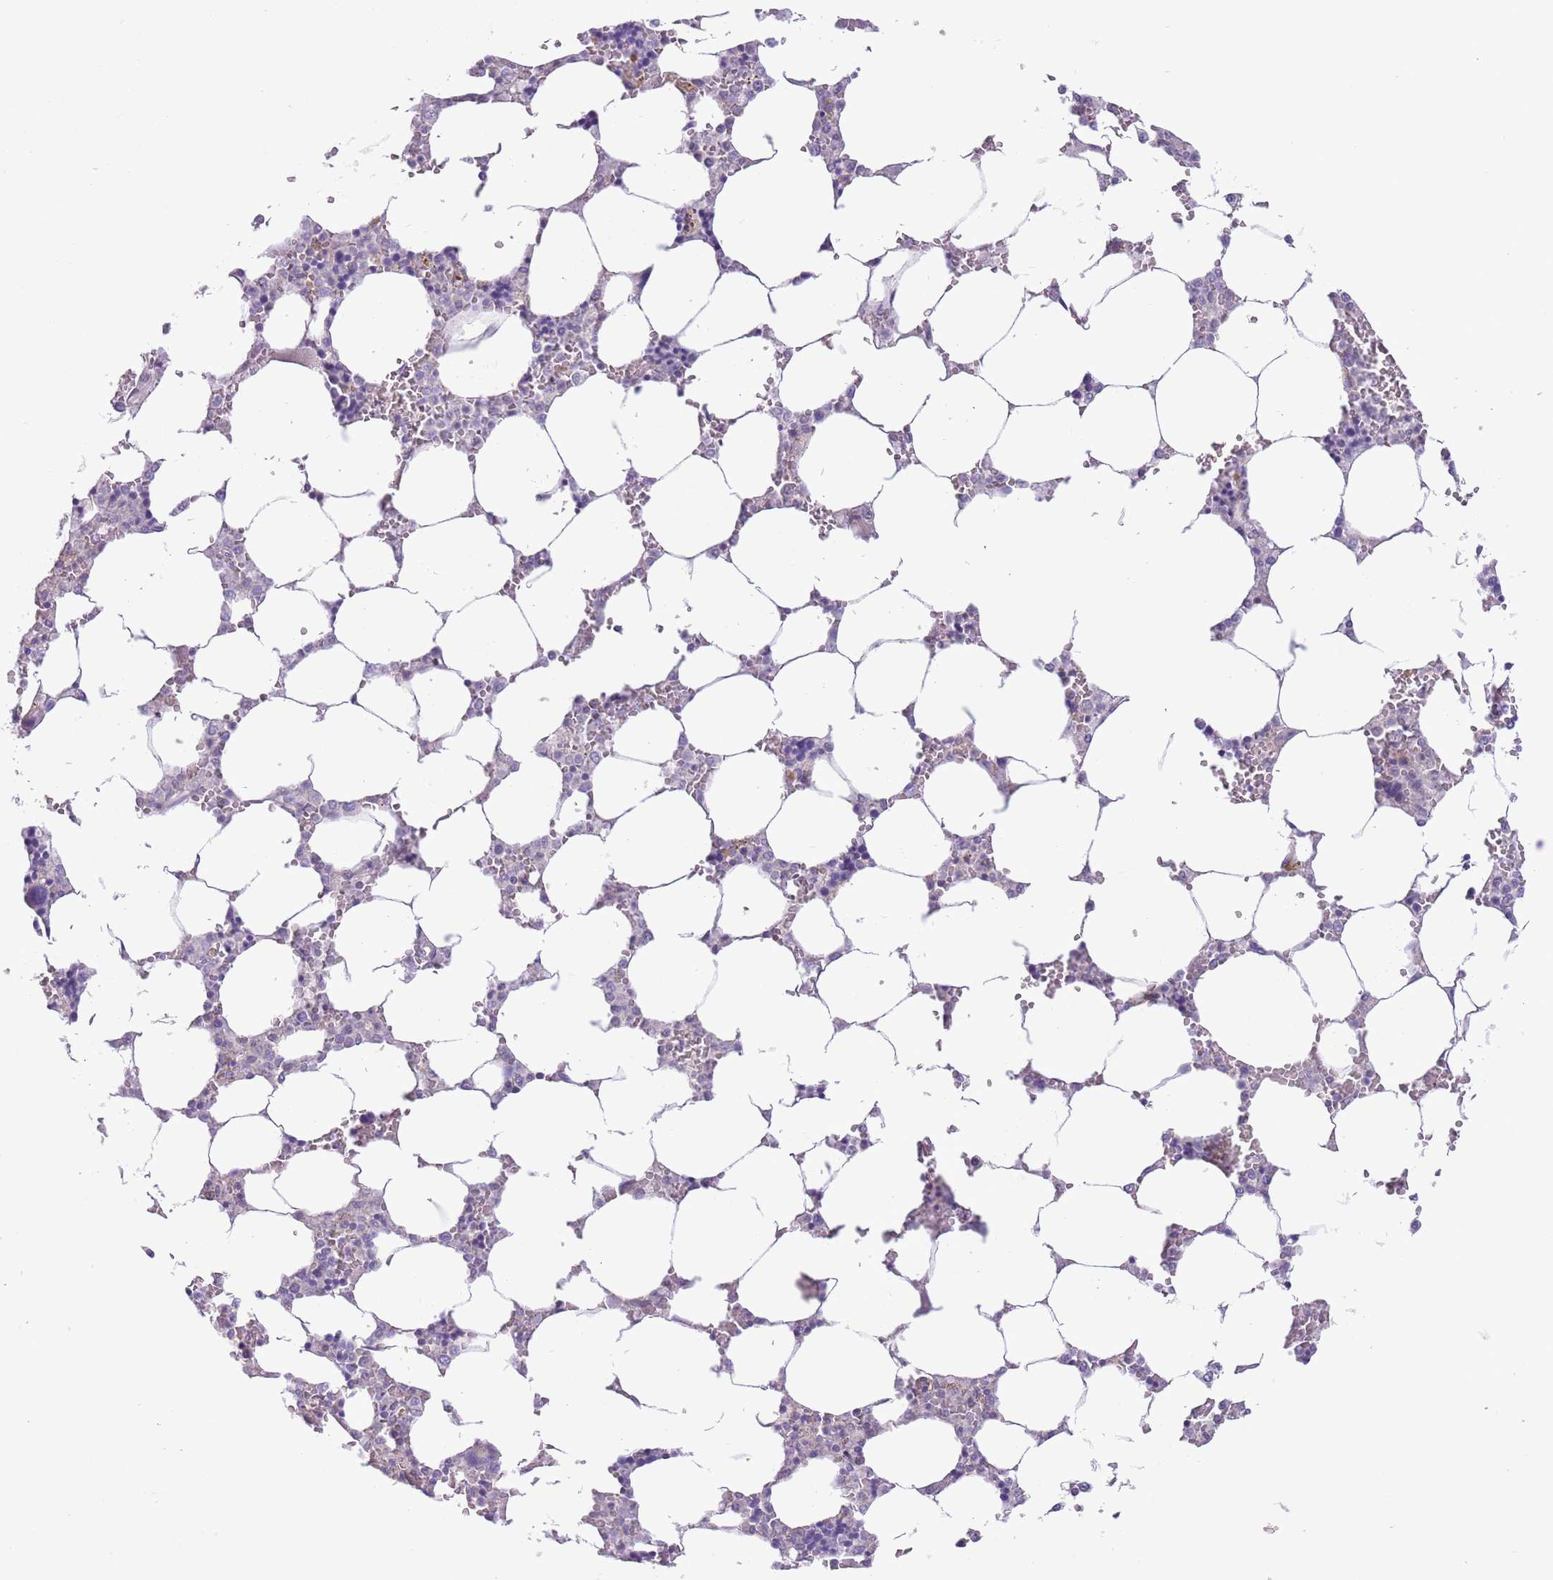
{"staining": {"intensity": "negative", "quantity": "none", "location": "none"}, "tissue": "bone marrow", "cell_type": "Hematopoietic cells", "image_type": "normal", "snomed": [{"axis": "morphology", "description": "Normal tissue, NOS"}, {"axis": "topography", "description": "Bone marrow"}], "caption": "This photomicrograph is of unremarkable bone marrow stained with immunohistochemistry (IHC) to label a protein in brown with the nuclei are counter-stained blue. There is no staining in hematopoietic cells. (Immunohistochemistry (ihc), brightfield microscopy, high magnification).", "gene": "ZNF697", "patient": {"sex": "male", "age": 64}}